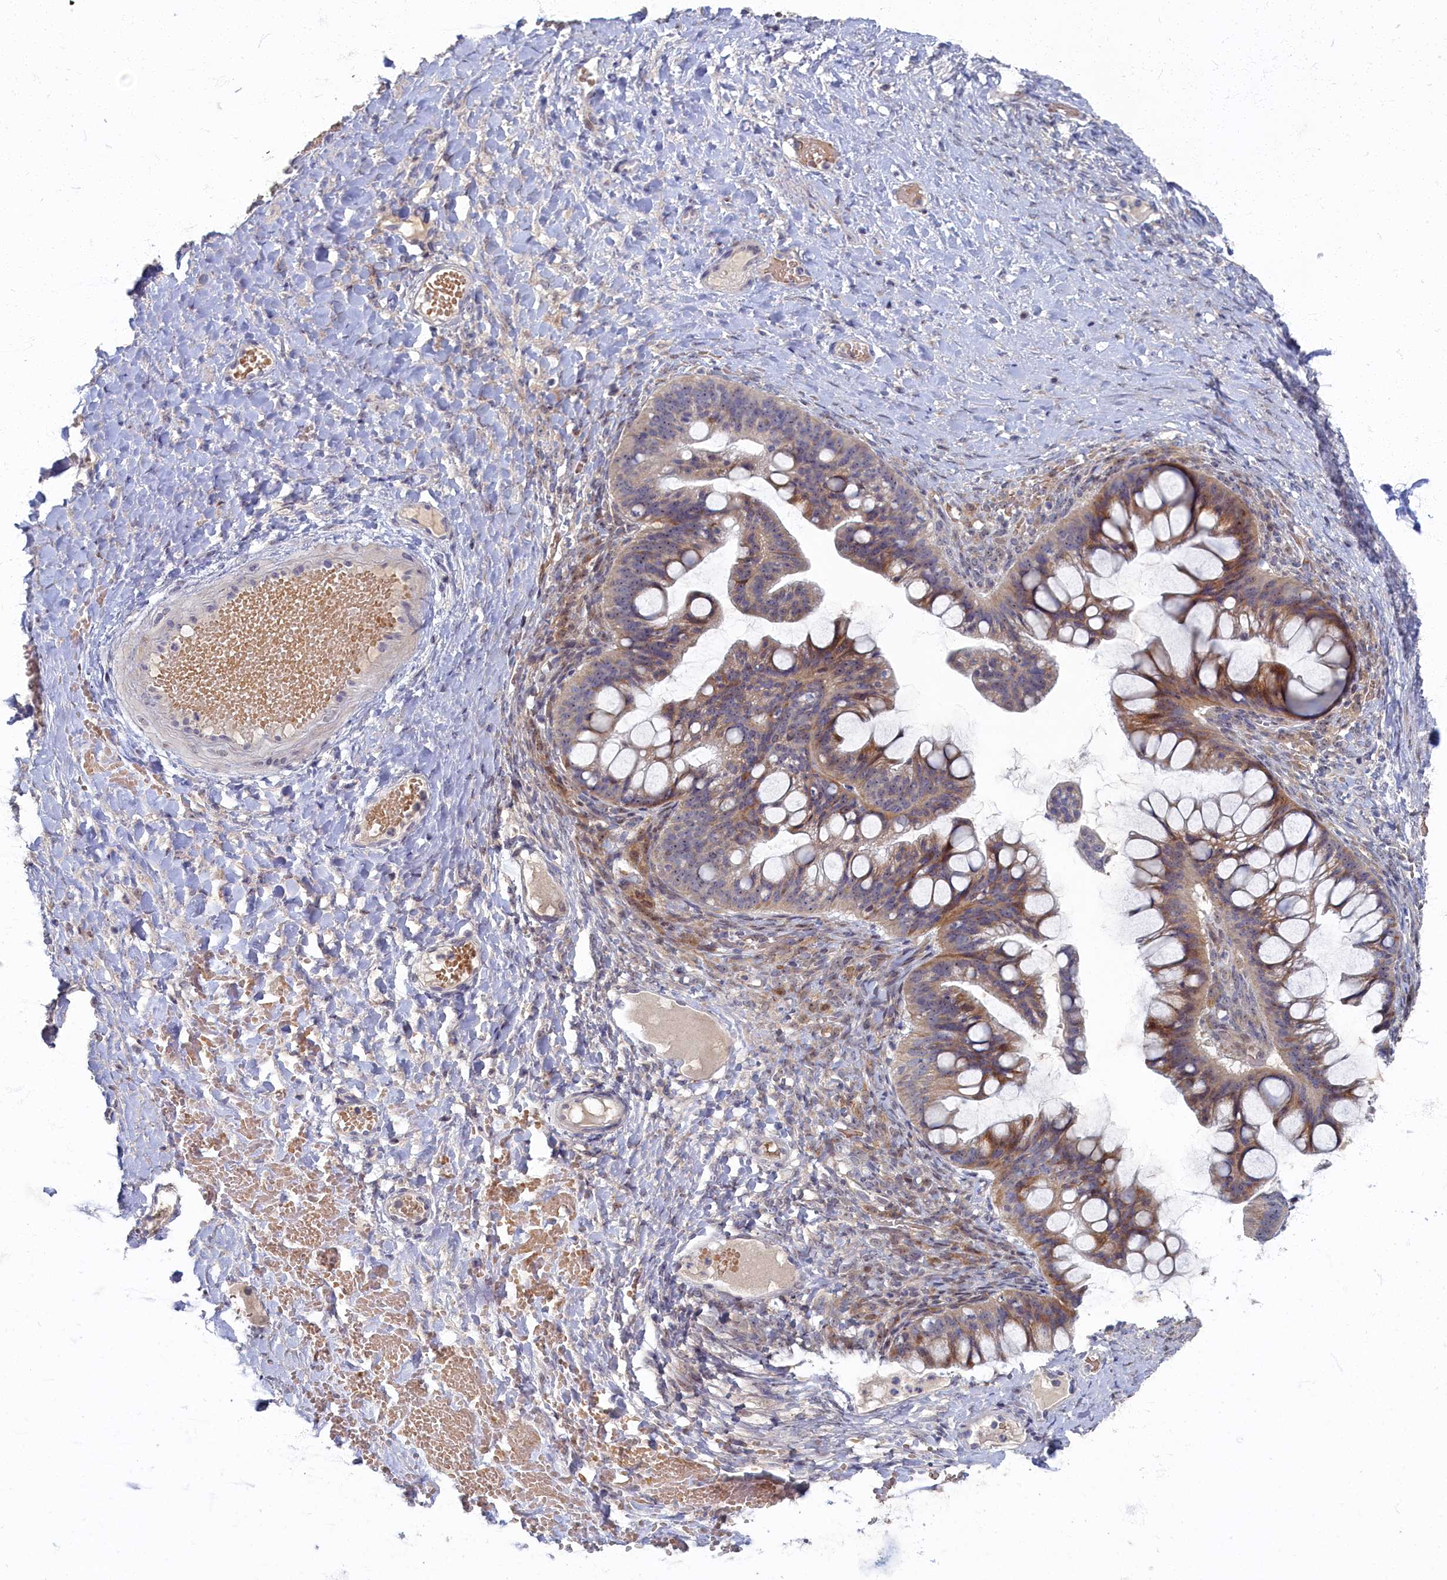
{"staining": {"intensity": "moderate", "quantity": "25%-75%", "location": "cytoplasmic/membranous"}, "tissue": "ovarian cancer", "cell_type": "Tumor cells", "image_type": "cancer", "snomed": [{"axis": "morphology", "description": "Cystadenocarcinoma, mucinous, NOS"}, {"axis": "topography", "description": "Ovary"}], "caption": "Protein staining shows moderate cytoplasmic/membranous staining in about 25%-75% of tumor cells in ovarian cancer (mucinous cystadenocarcinoma). (IHC, brightfield microscopy, high magnification).", "gene": "HUNK", "patient": {"sex": "female", "age": 73}}